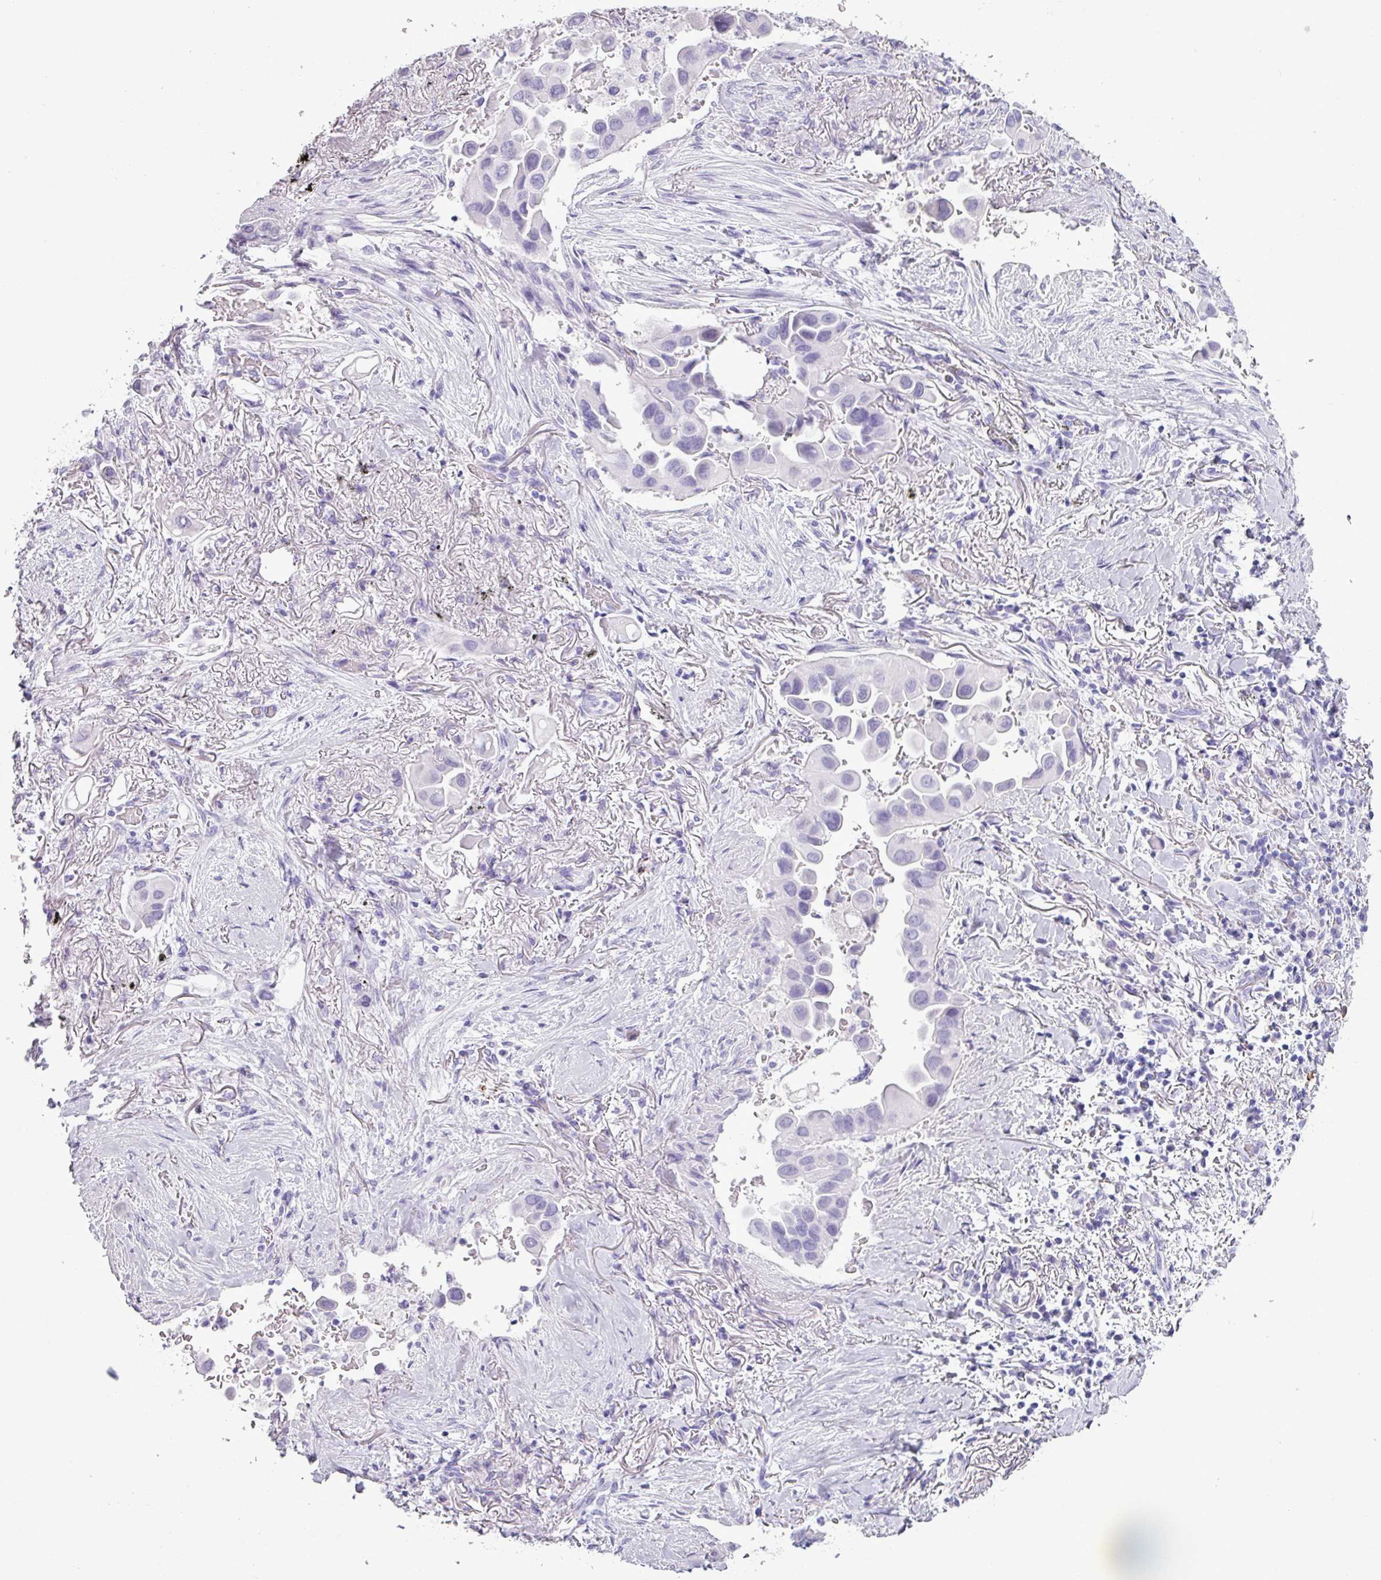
{"staining": {"intensity": "negative", "quantity": "none", "location": "none"}, "tissue": "lung cancer", "cell_type": "Tumor cells", "image_type": "cancer", "snomed": [{"axis": "morphology", "description": "Adenocarcinoma, NOS"}, {"axis": "topography", "description": "Lung"}], "caption": "This is a image of immunohistochemistry staining of lung cancer (adenocarcinoma), which shows no positivity in tumor cells.", "gene": "AMY1B", "patient": {"sex": "female", "age": 76}}